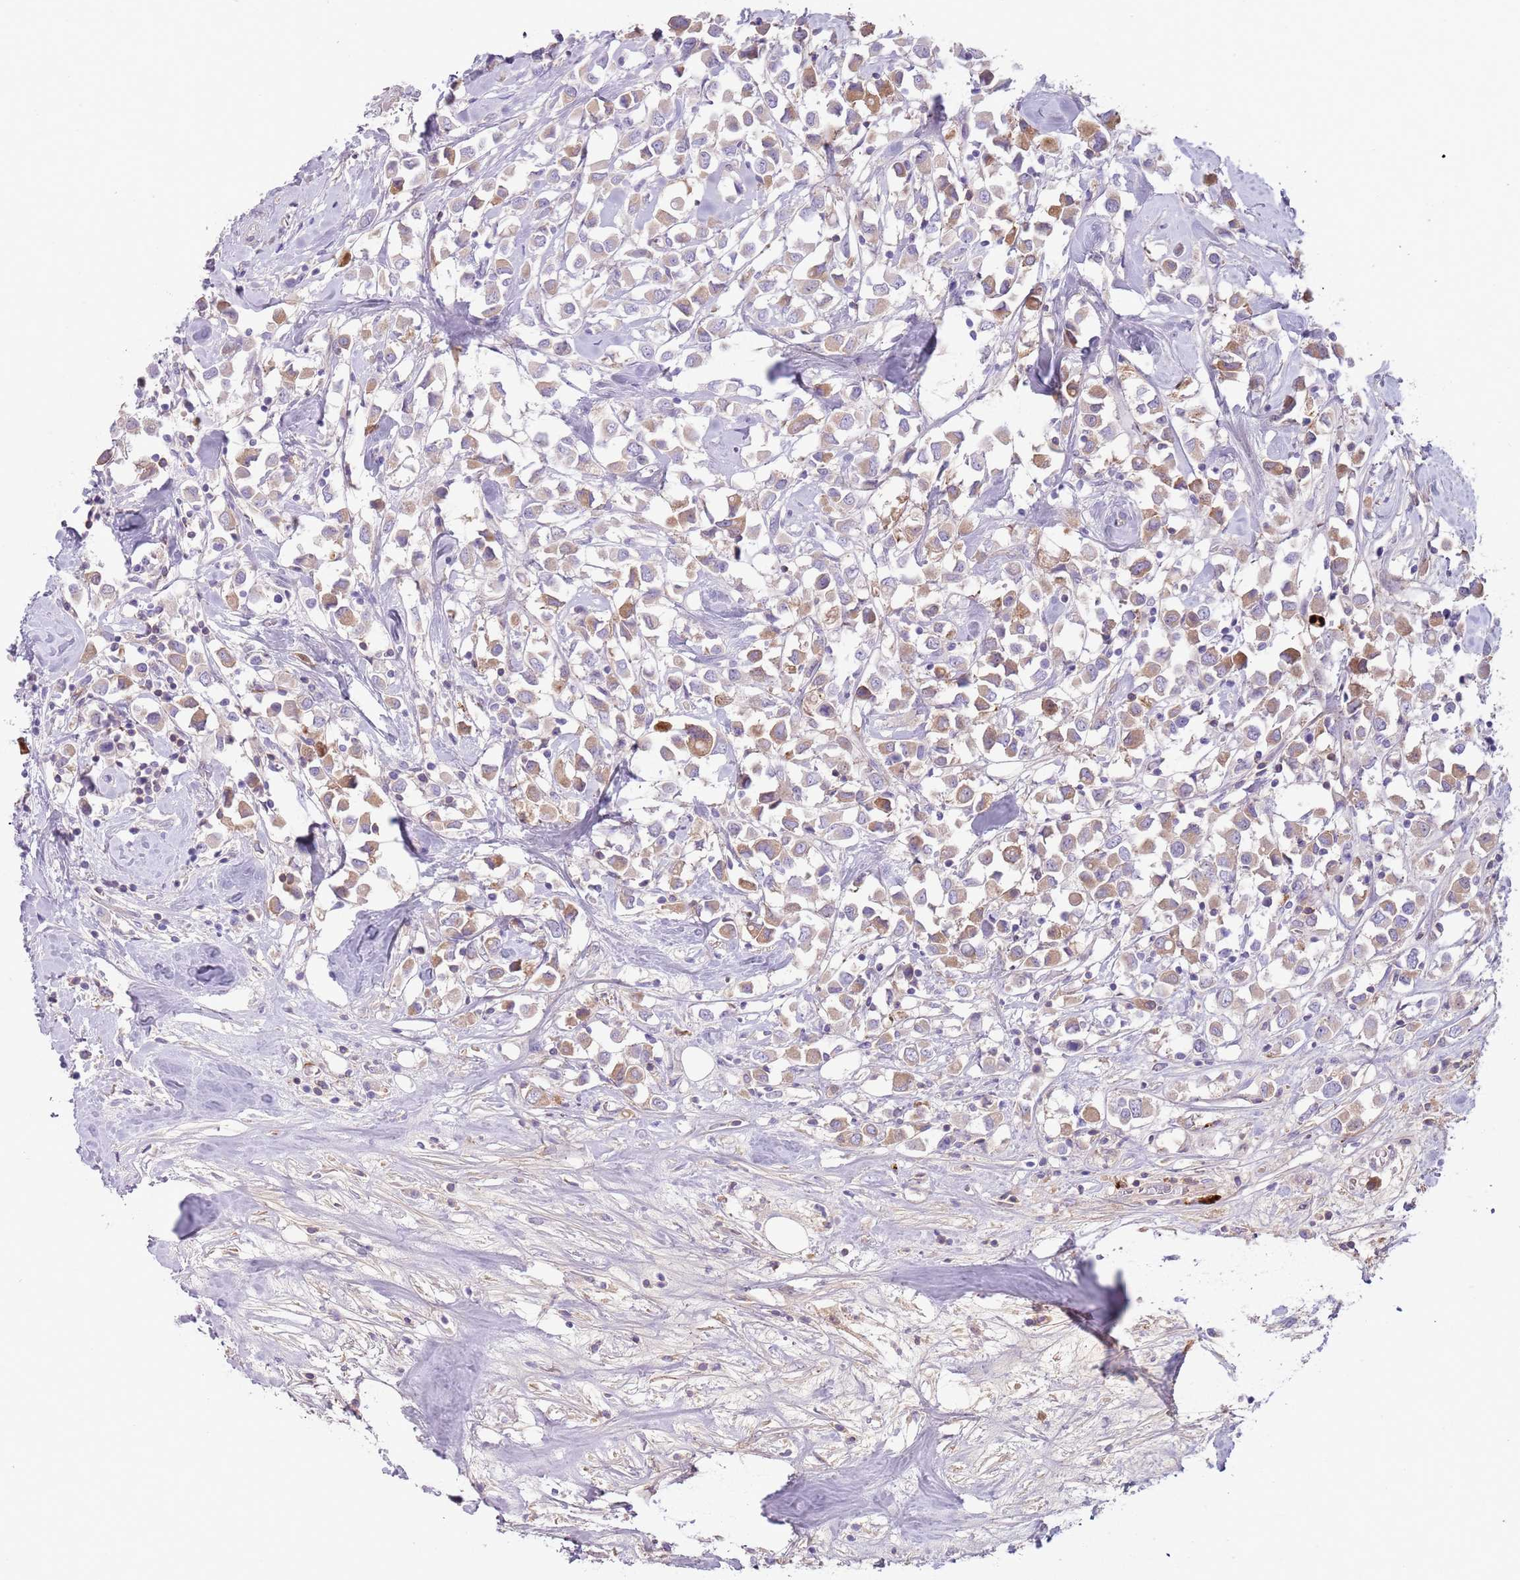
{"staining": {"intensity": "moderate", "quantity": ">75%", "location": "cytoplasmic/membranous"}, "tissue": "breast cancer", "cell_type": "Tumor cells", "image_type": "cancer", "snomed": [{"axis": "morphology", "description": "Duct carcinoma"}, {"axis": "topography", "description": "Breast"}], "caption": "Tumor cells demonstrate medium levels of moderate cytoplasmic/membranous staining in about >75% of cells in breast cancer (infiltrating ductal carcinoma).", "gene": "CFH", "patient": {"sex": "female", "age": 61}}